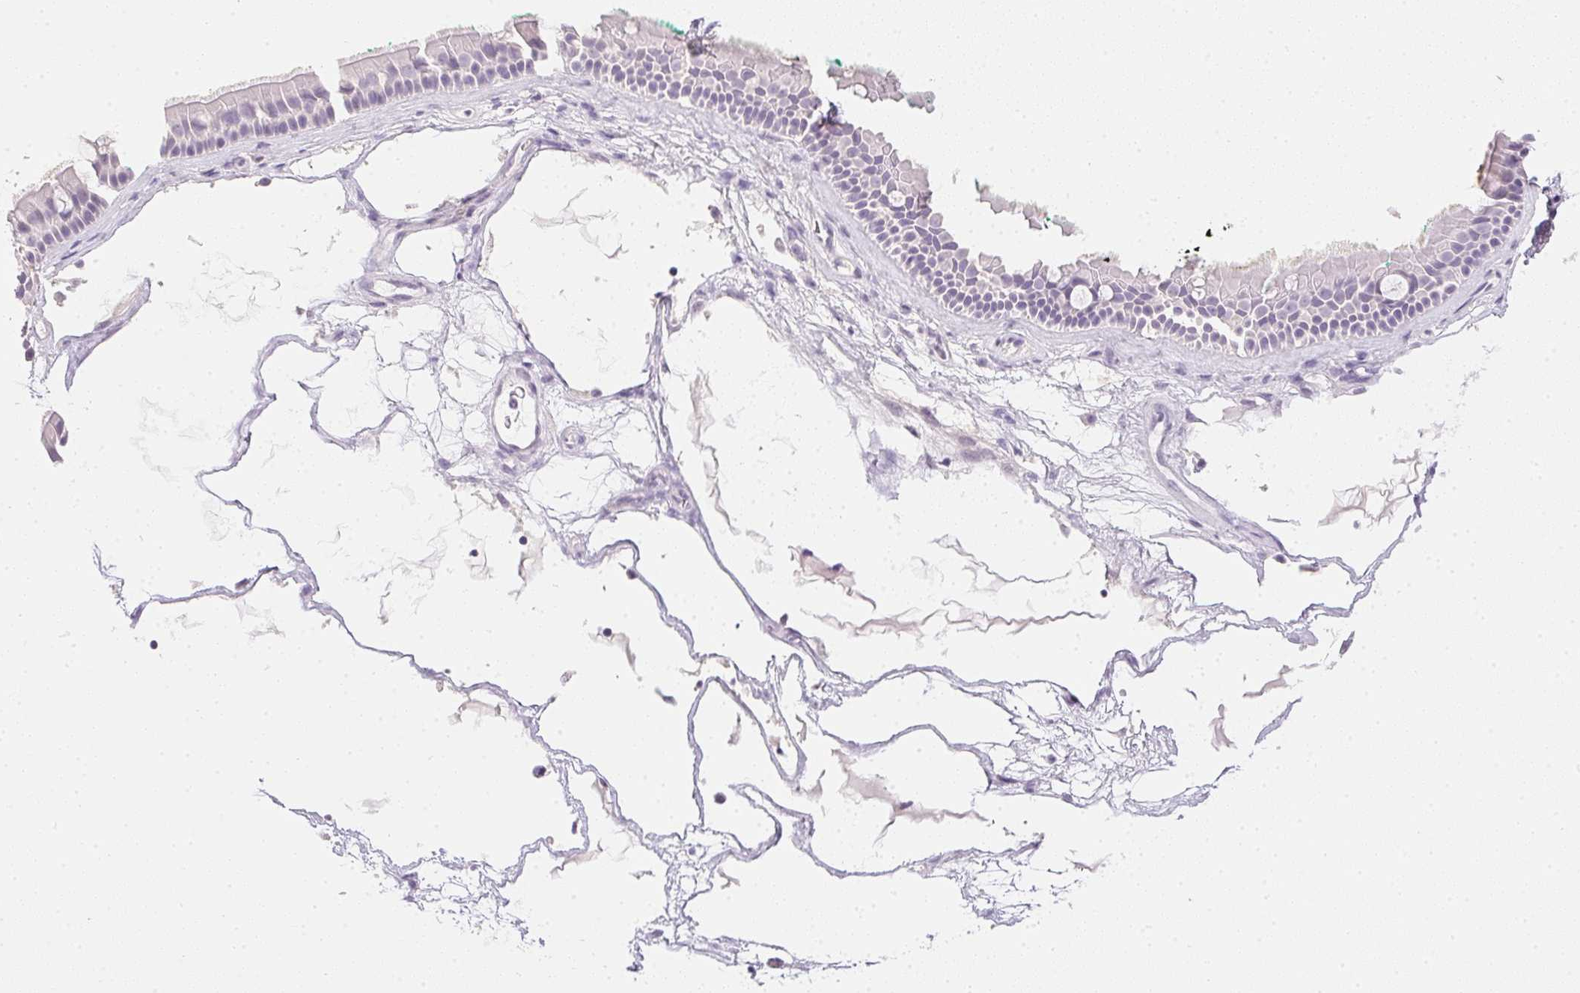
{"staining": {"intensity": "negative", "quantity": "none", "location": "none"}, "tissue": "nasopharynx", "cell_type": "Respiratory epithelial cells", "image_type": "normal", "snomed": [{"axis": "morphology", "description": "Normal tissue, NOS"}, {"axis": "topography", "description": "Nasopharynx"}], "caption": "Histopathology image shows no protein positivity in respiratory epithelial cells of benign nasopharynx. (Stains: DAB (3,3'-diaminobenzidine) immunohistochemistry (IHC) with hematoxylin counter stain, Microscopy: brightfield microscopy at high magnification).", "gene": "PPY", "patient": {"sex": "male", "age": 68}}